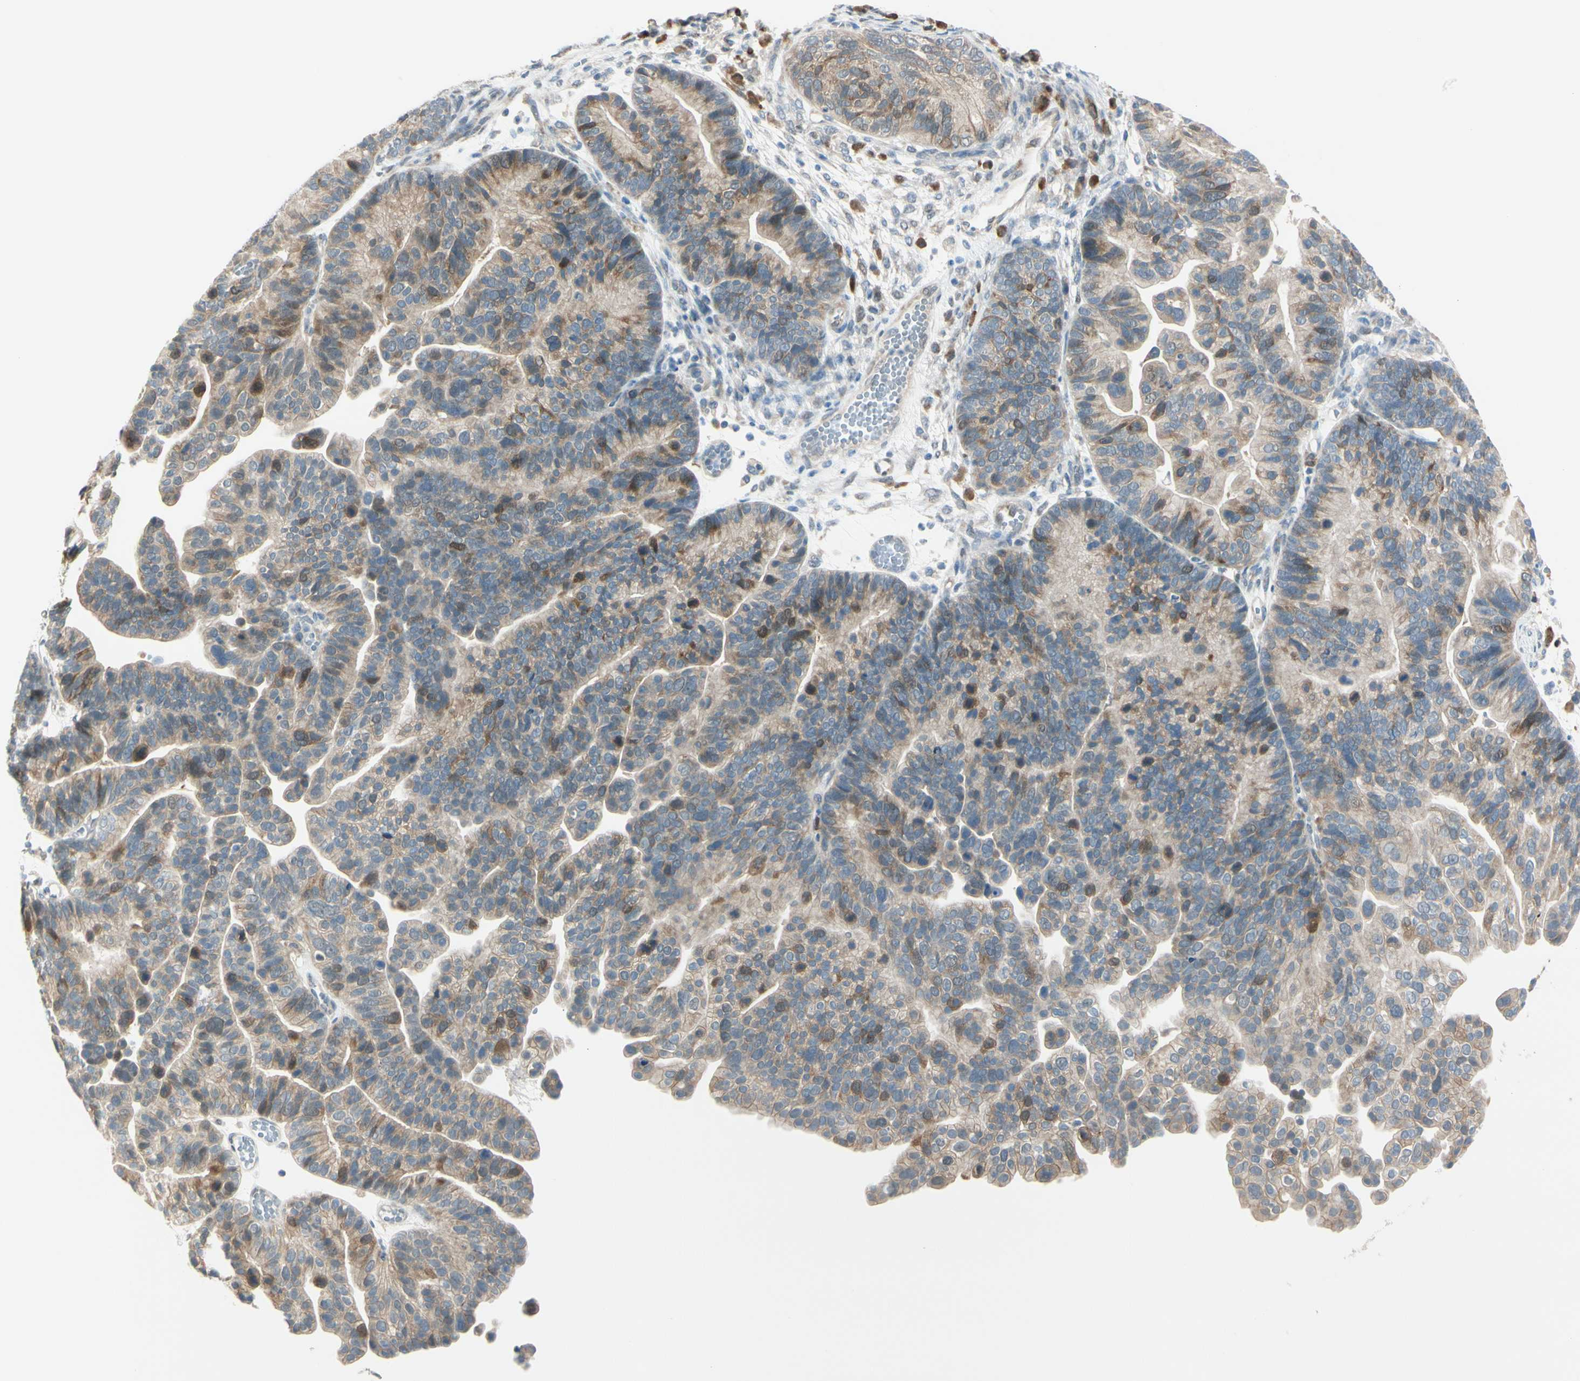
{"staining": {"intensity": "weak", "quantity": ">75%", "location": "cytoplasmic/membranous"}, "tissue": "ovarian cancer", "cell_type": "Tumor cells", "image_type": "cancer", "snomed": [{"axis": "morphology", "description": "Cystadenocarcinoma, serous, NOS"}, {"axis": "topography", "description": "Ovary"}], "caption": "Protein staining of ovarian cancer (serous cystadenocarcinoma) tissue displays weak cytoplasmic/membranous staining in about >75% of tumor cells.", "gene": "PTTG1", "patient": {"sex": "female", "age": 56}}